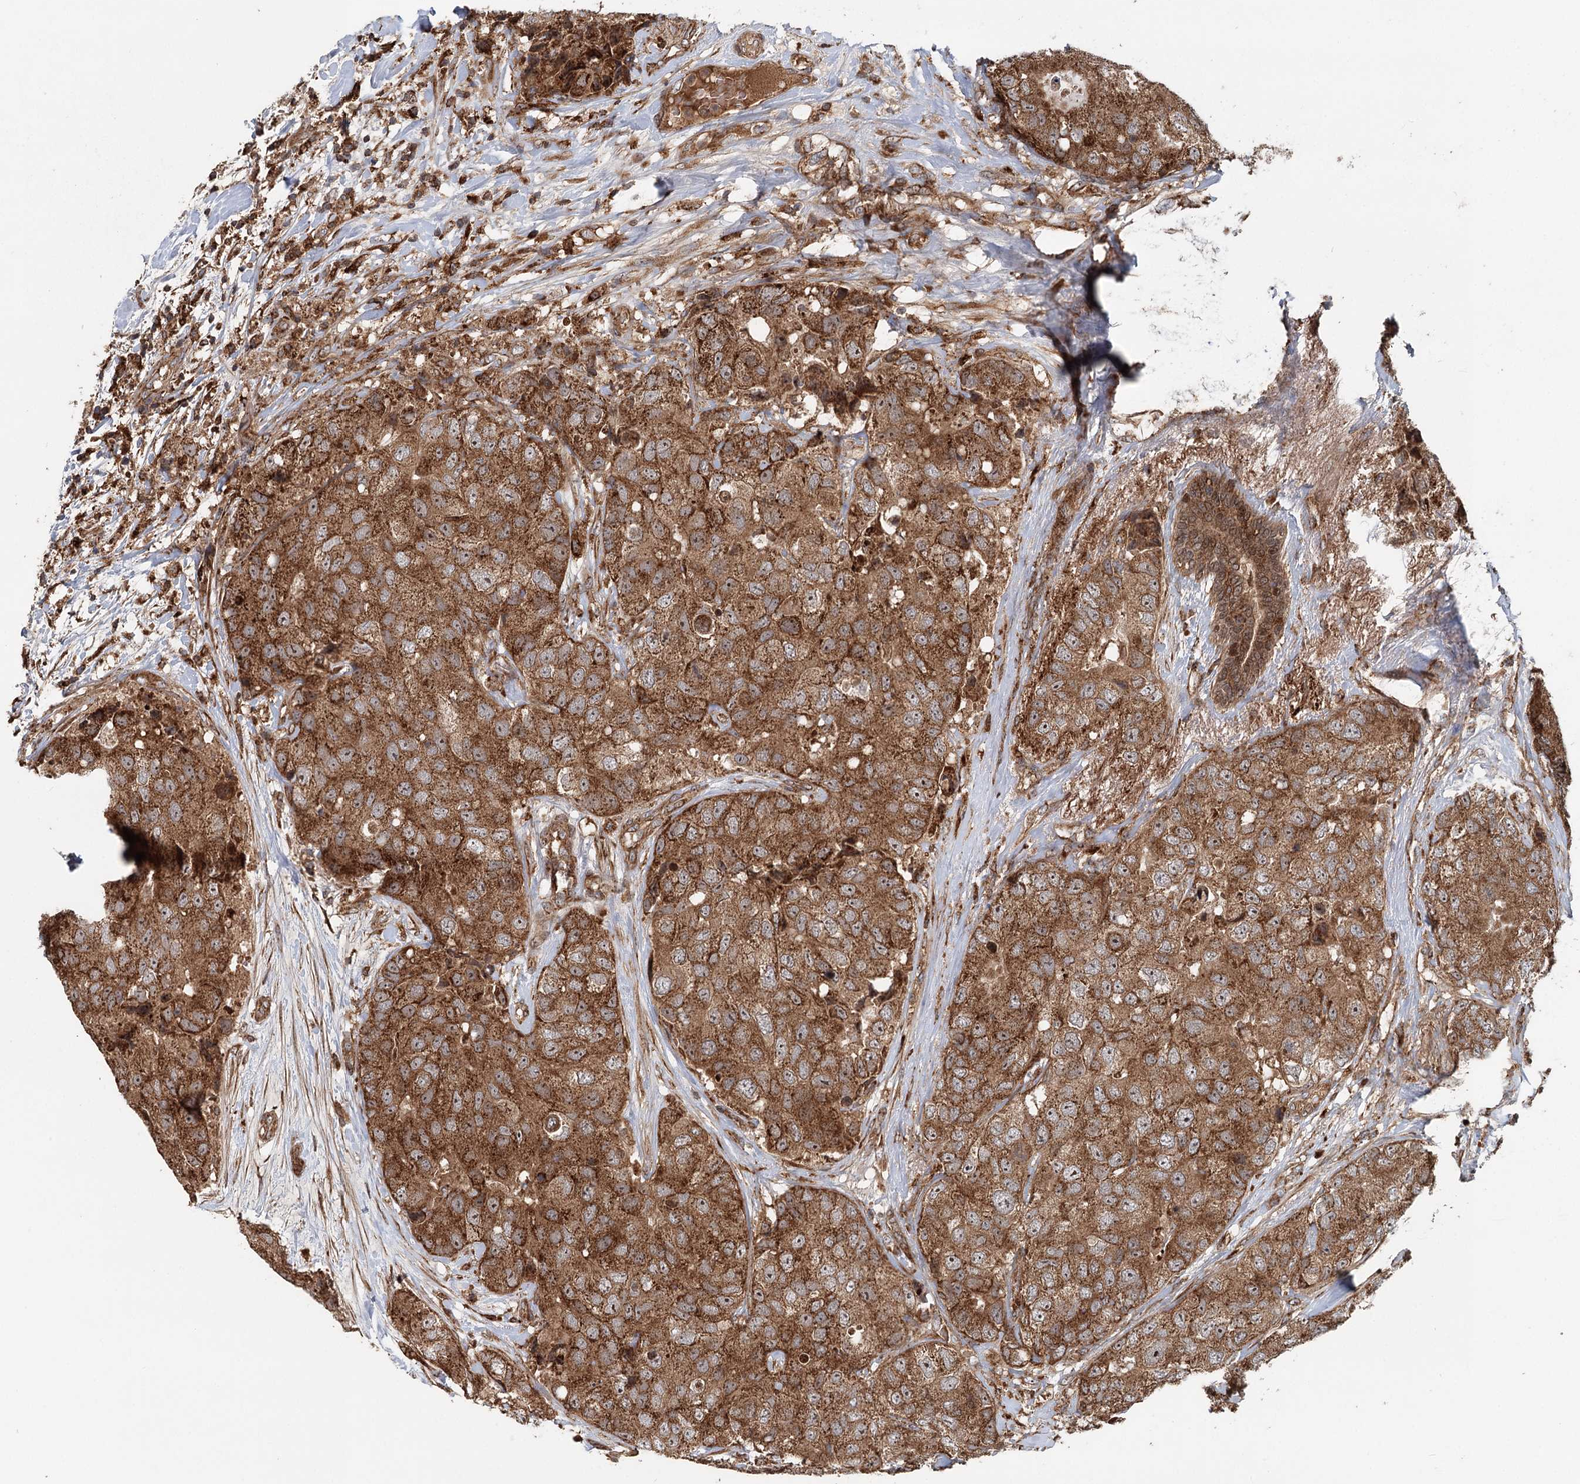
{"staining": {"intensity": "strong", "quantity": ">75%", "location": "cytoplasmic/membranous,nuclear"}, "tissue": "breast cancer", "cell_type": "Tumor cells", "image_type": "cancer", "snomed": [{"axis": "morphology", "description": "Duct carcinoma"}, {"axis": "topography", "description": "Breast"}], "caption": "Immunohistochemistry (IHC) (DAB) staining of human invasive ductal carcinoma (breast) reveals strong cytoplasmic/membranous and nuclear protein expression in approximately >75% of tumor cells.", "gene": "RNF111", "patient": {"sex": "female", "age": 62}}